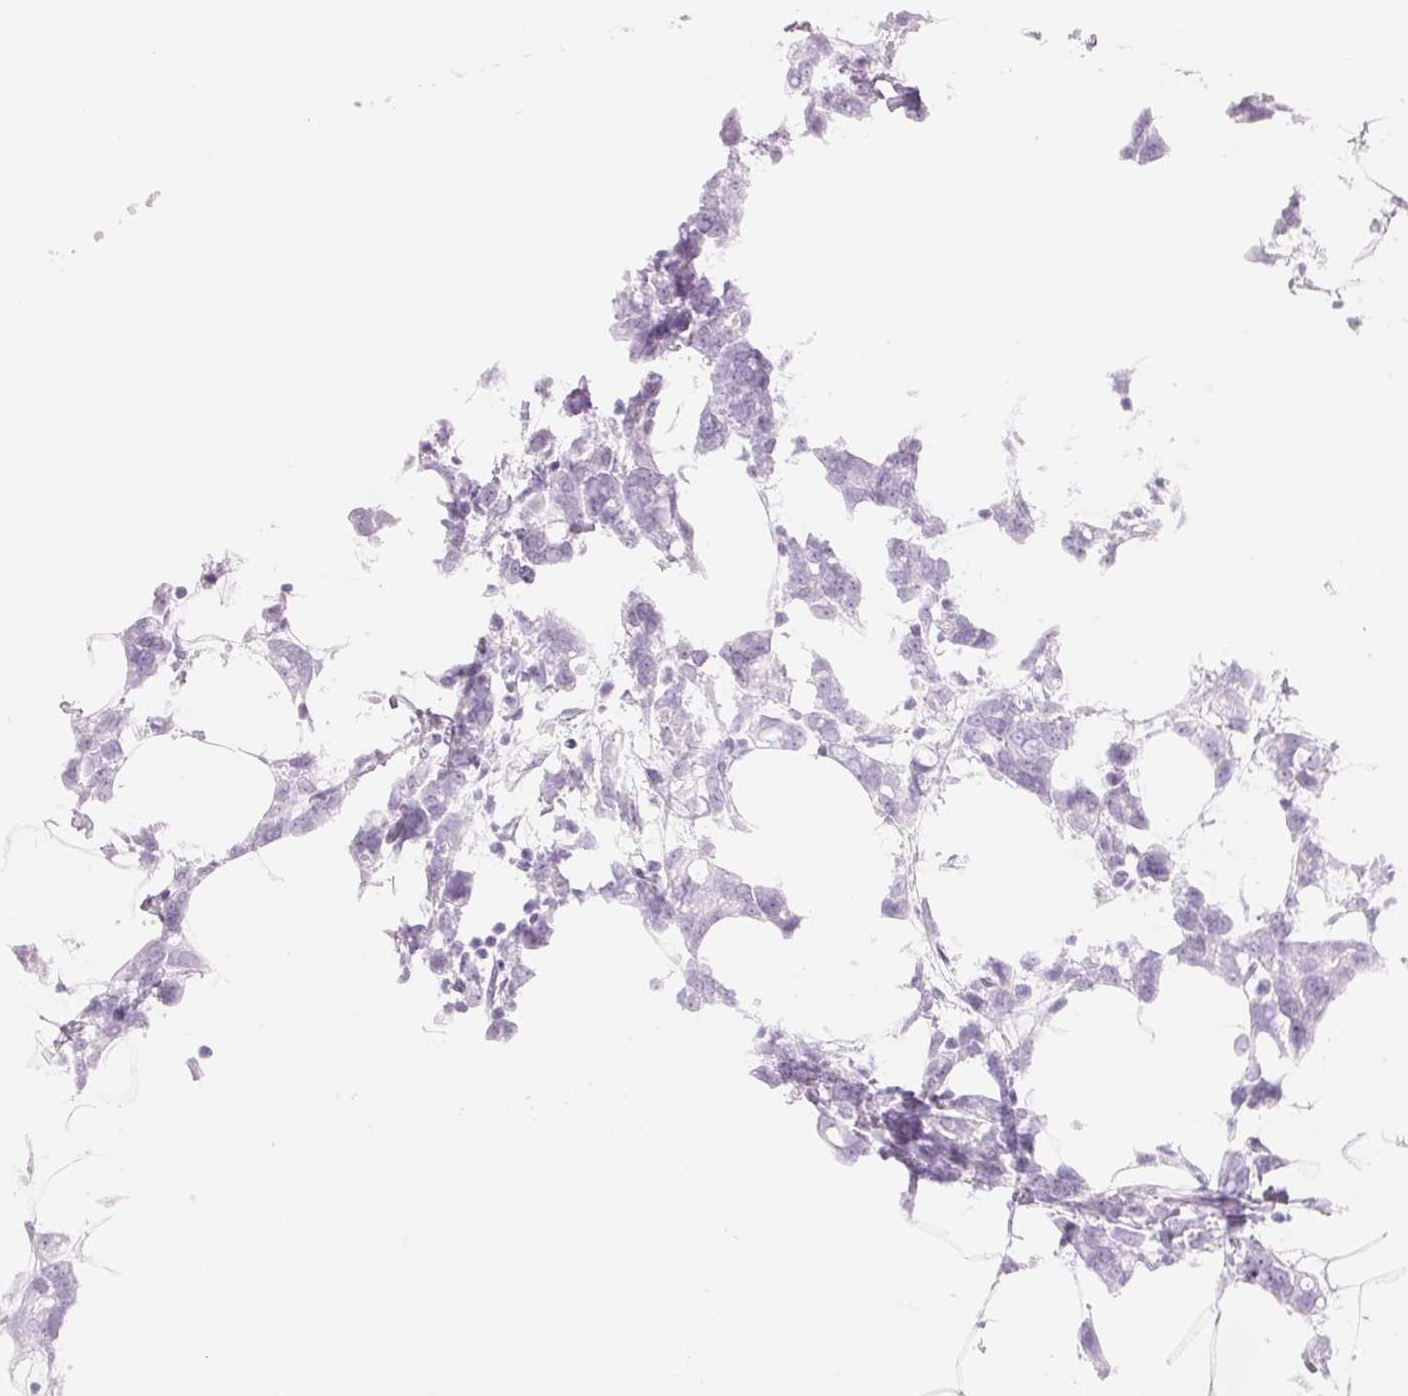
{"staining": {"intensity": "negative", "quantity": "none", "location": "none"}, "tissue": "breast cancer", "cell_type": "Tumor cells", "image_type": "cancer", "snomed": [{"axis": "morphology", "description": "Duct carcinoma"}, {"axis": "topography", "description": "Breast"}], "caption": "An immunohistochemistry histopathology image of breast infiltrating ductal carcinoma is shown. There is no staining in tumor cells of breast infiltrating ductal carcinoma.", "gene": "CFHR2", "patient": {"sex": "female", "age": 40}}